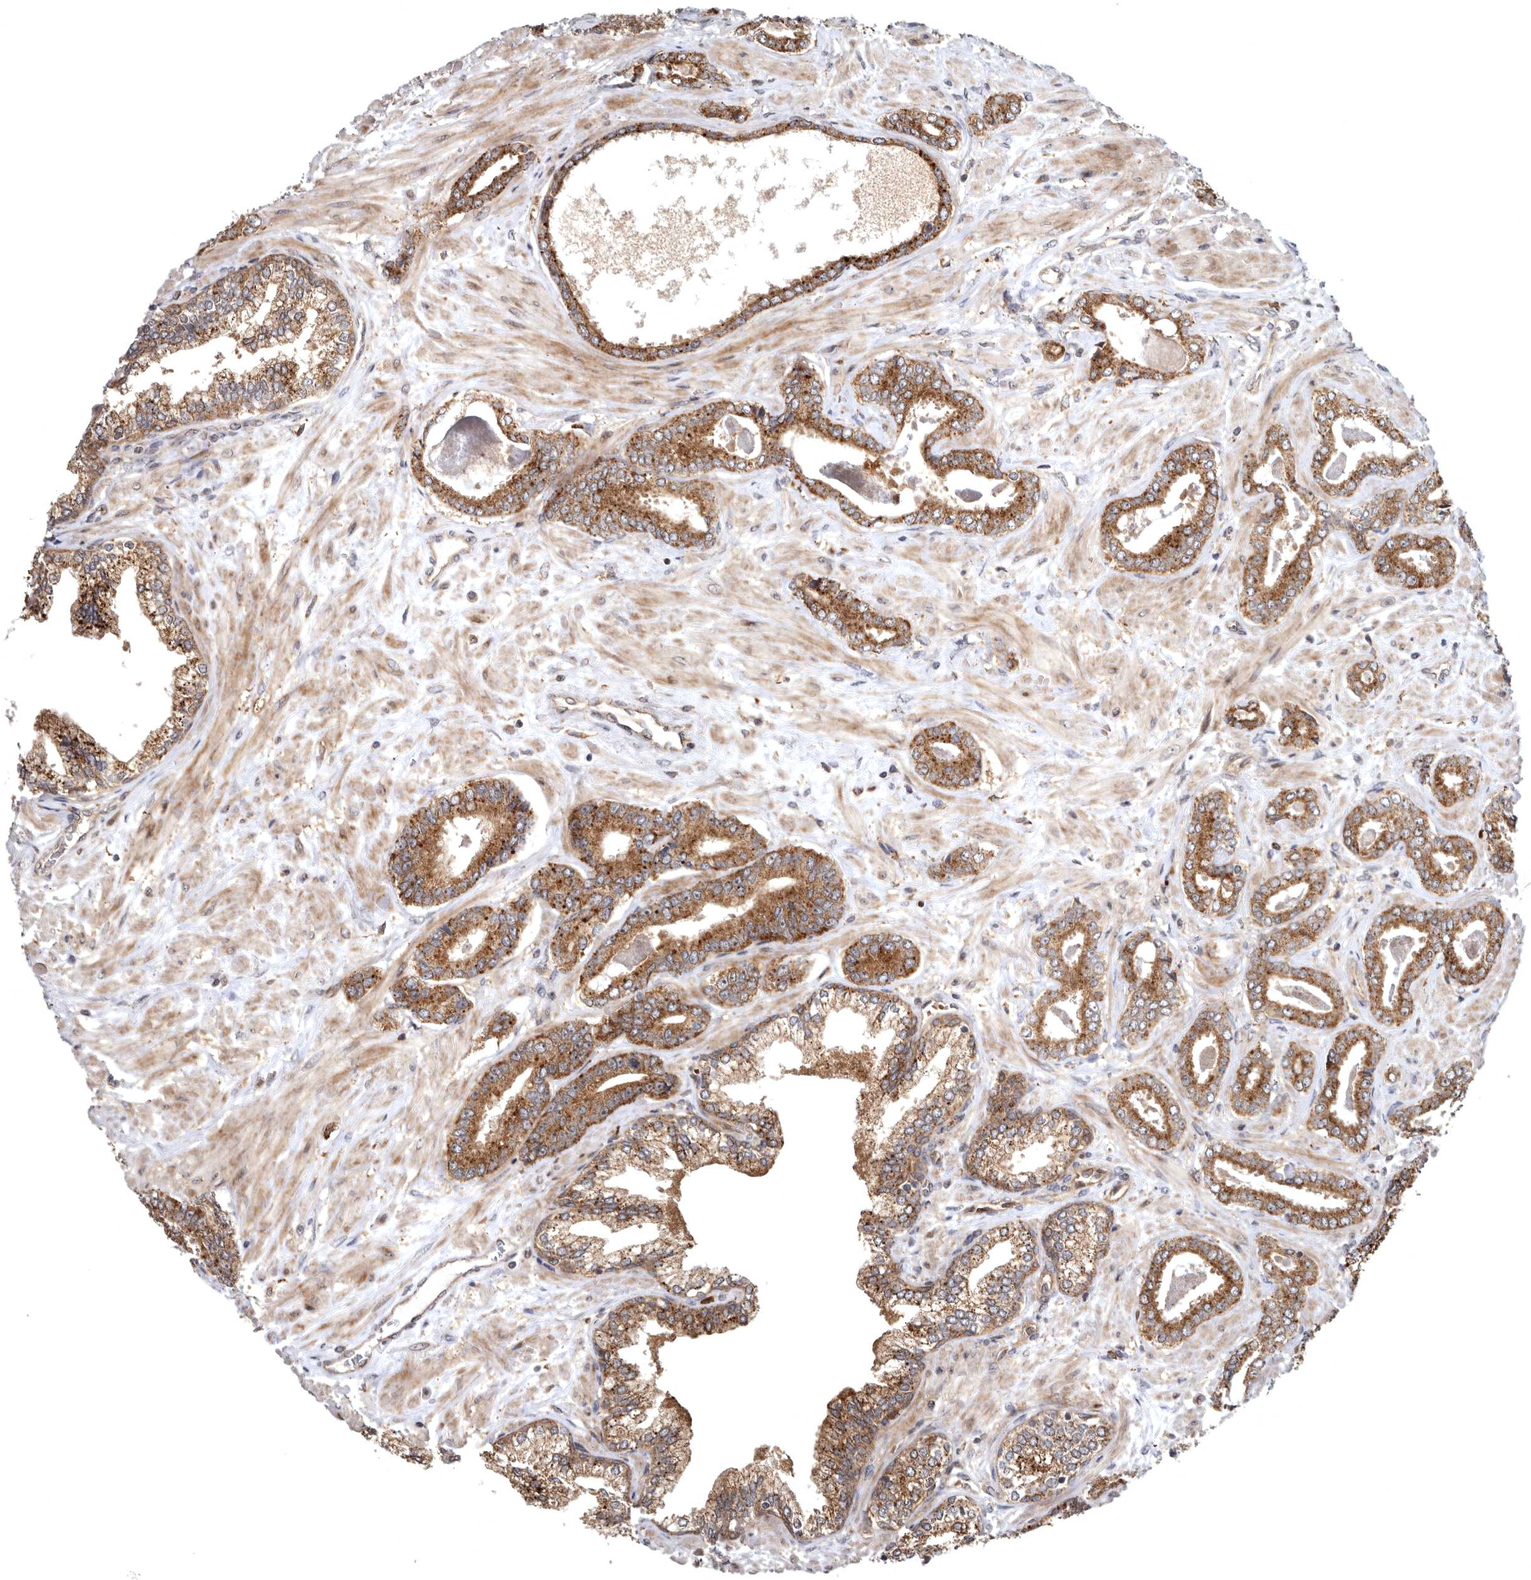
{"staining": {"intensity": "moderate", "quantity": ">75%", "location": "cytoplasmic/membranous"}, "tissue": "prostate cancer", "cell_type": "Tumor cells", "image_type": "cancer", "snomed": [{"axis": "morphology", "description": "Adenocarcinoma, Low grade"}, {"axis": "topography", "description": "Prostate"}], "caption": "Moderate cytoplasmic/membranous protein positivity is seen in about >75% of tumor cells in prostate cancer. (DAB IHC with brightfield microscopy, high magnification).", "gene": "FGFR4", "patient": {"sex": "male", "age": 71}}